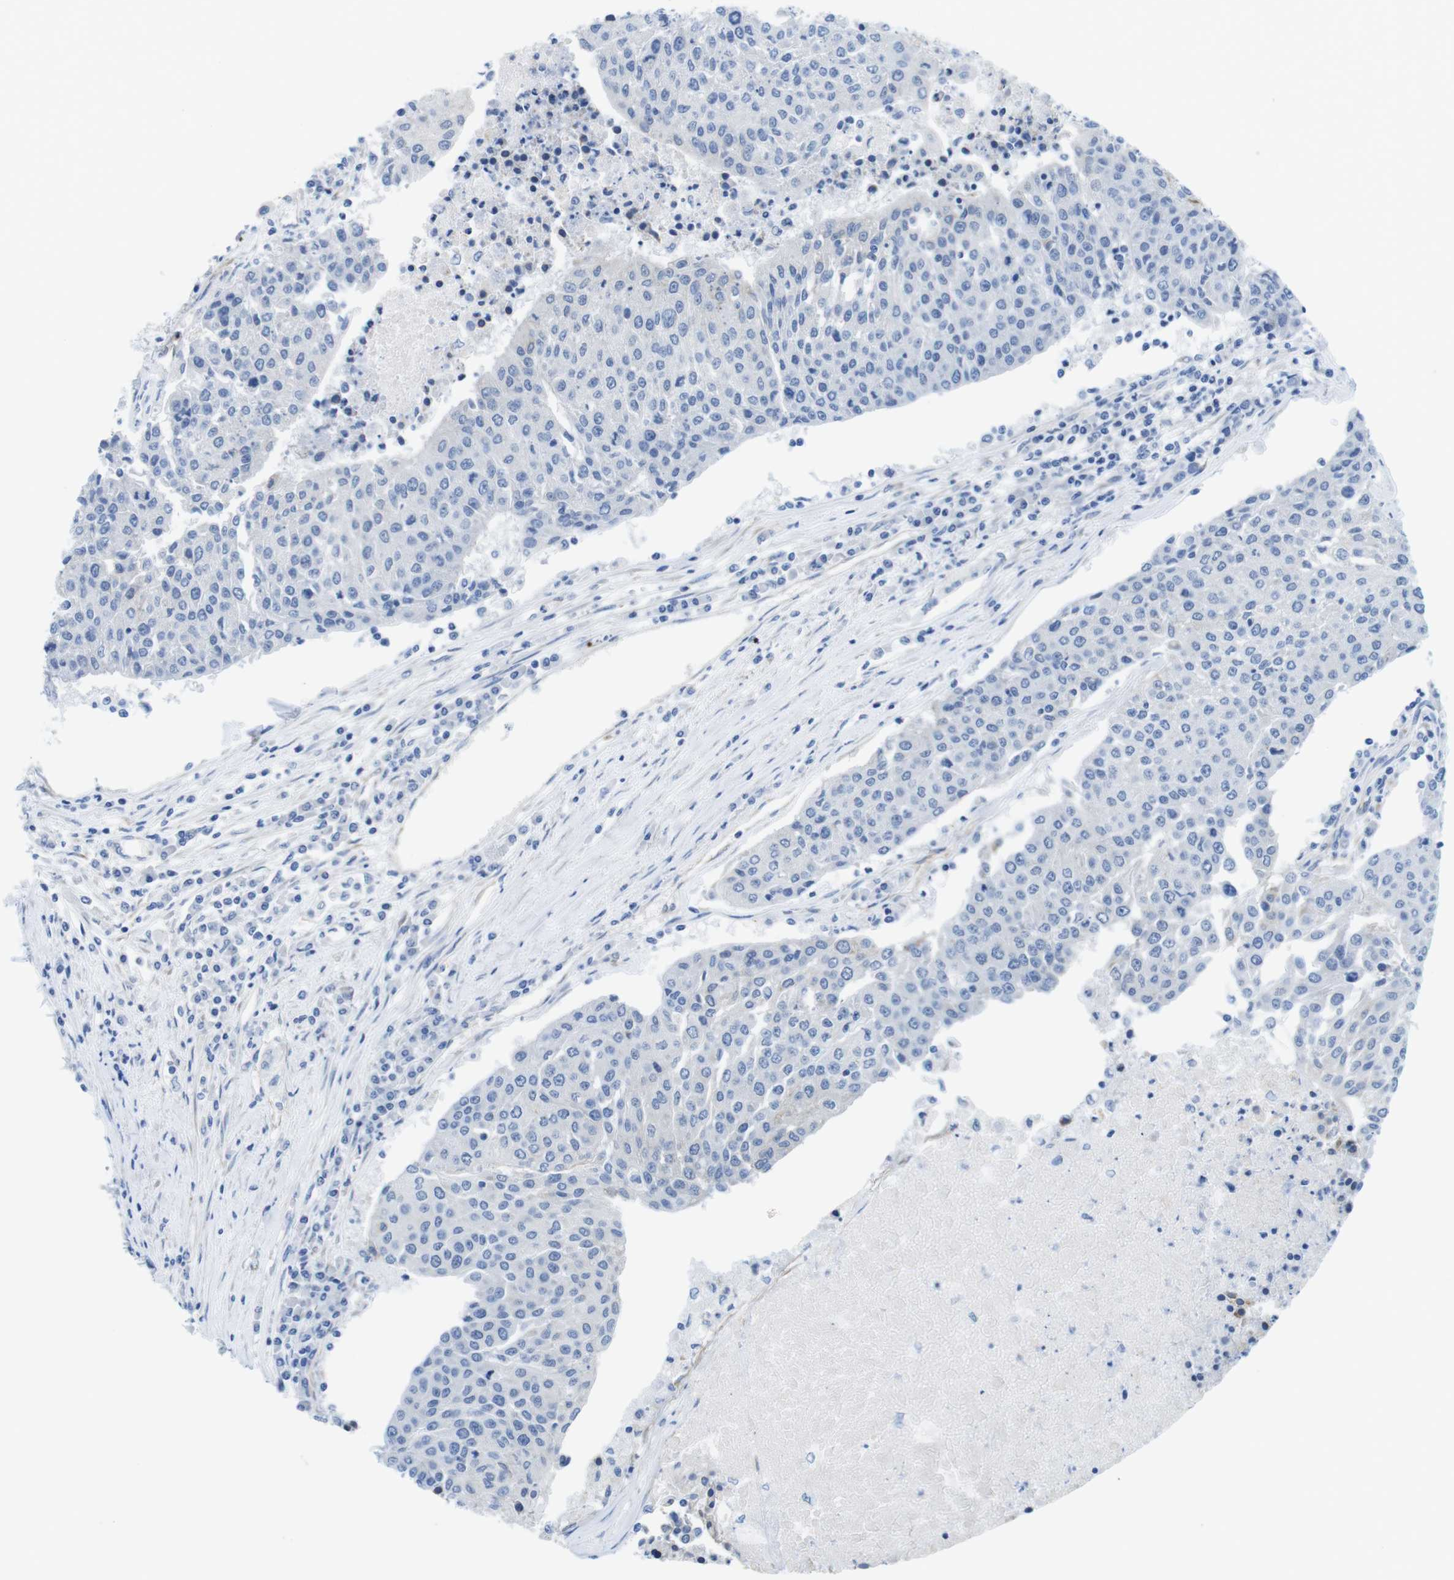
{"staining": {"intensity": "negative", "quantity": "none", "location": "none"}, "tissue": "urothelial cancer", "cell_type": "Tumor cells", "image_type": "cancer", "snomed": [{"axis": "morphology", "description": "Urothelial carcinoma, High grade"}, {"axis": "topography", "description": "Urinary bladder"}], "caption": "IHC photomicrograph of neoplastic tissue: urothelial cancer stained with DAB (3,3'-diaminobenzidine) exhibits no significant protein positivity in tumor cells. (Immunohistochemistry, brightfield microscopy, high magnification).", "gene": "CDH8", "patient": {"sex": "female", "age": 85}}